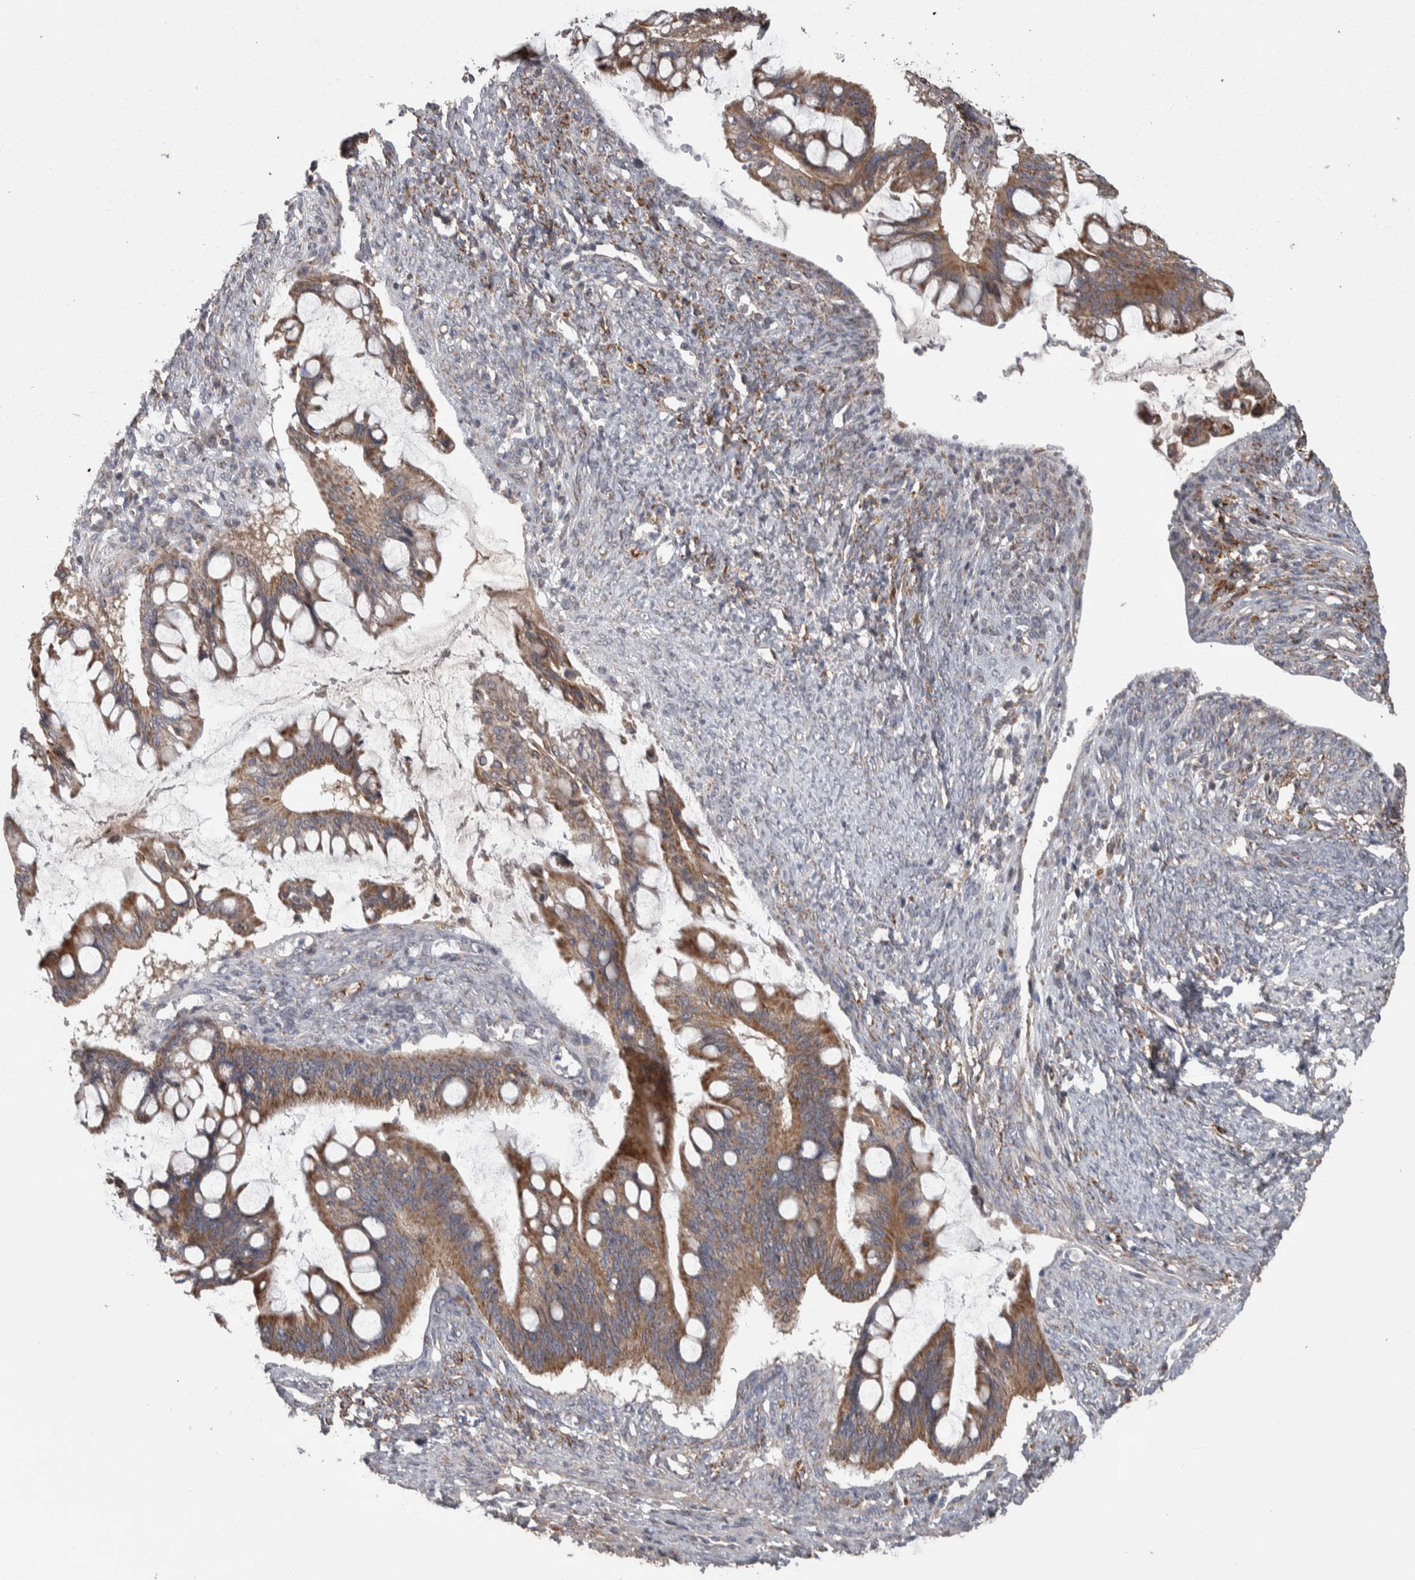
{"staining": {"intensity": "moderate", "quantity": ">75%", "location": "cytoplasmic/membranous"}, "tissue": "ovarian cancer", "cell_type": "Tumor cells", "image_type": "cancer", "snomed": [{"axis": "morphology", "description": "Cystadenocarcinoma, mucinous, NOS"}, {"axis": "topography", "description": "Ovary"}], "caption": "Immunohistochemical staining of human ovarian cancer (mucinous cystadenocarcinoma) reveals medium levels of moderate cytoplasmic/membranous protein staining in about >75% of tumor cells.", "gene": "SCO1", "patient": {"sex": "female", "age": 73}}